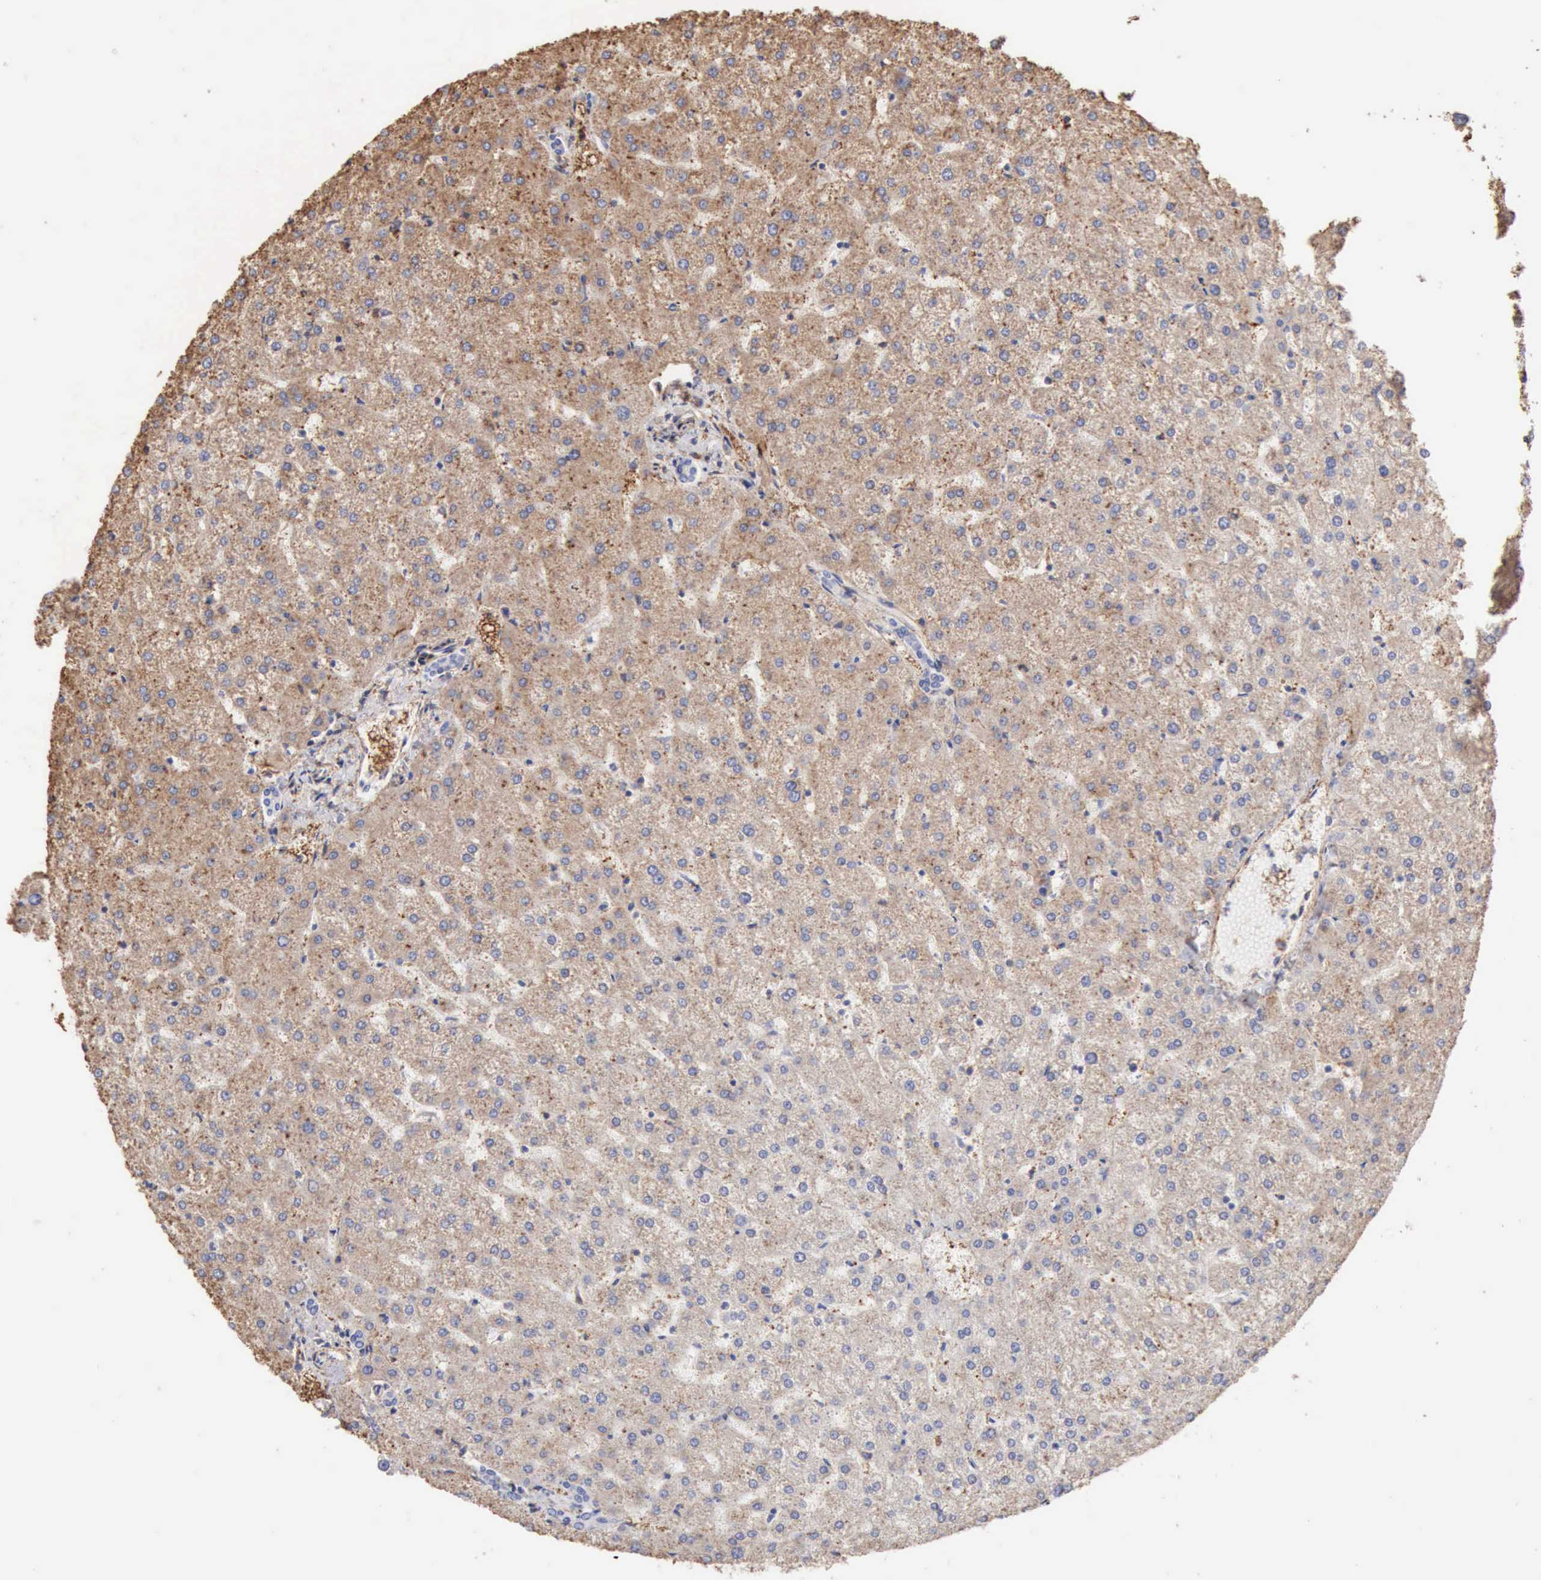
{"staining": {"intensity": "negative", "quantity": "none", "location": "none"}, "tissue": "liver", "cell_type": "Cholangiocytes", "image_type": "normal", "snomed": [{"axis": "morphology", "description": "Normal tissue, NOS"}, {"axis": "topography", "description": "Liver"}], "caption": "A high-resolution image shows IHC staining of benign liver, which exhibits no significant positivity in cholangiocytes.", "gene": "GPR101", "patient": {"sex": "female", "age": 32}}